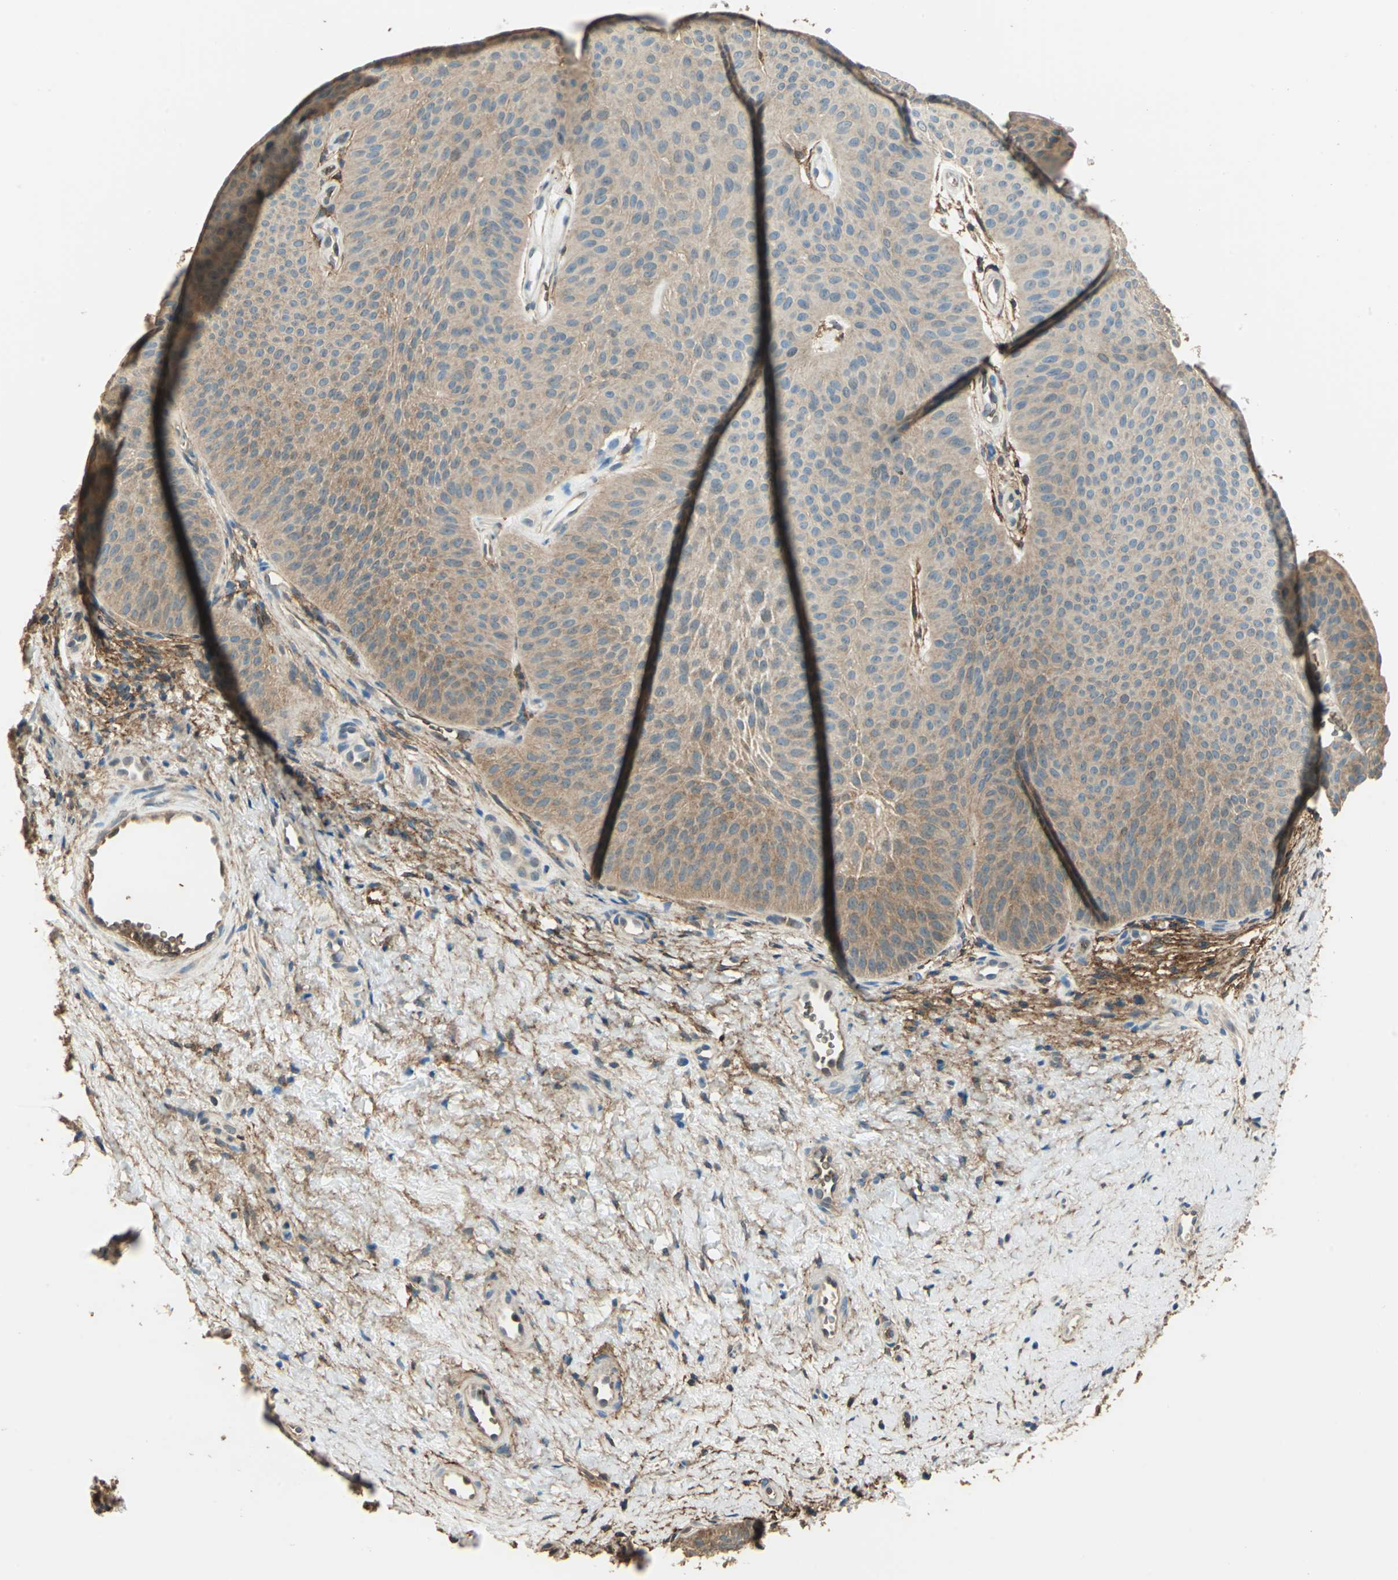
{"staining": {"intensity": "weak", "quantity": ">75%", "location": "cytoplasmic/membranous"}, "tissue": "urothelial cancer", "cell_type": "Tumor cells", "image_type": "cancer", "snomed": [{"axis": "morphology", "description": "Urothelial carcinoma, Low grade"}, {"axis": "topography", "description": "Urinary bladder"}], "caption": "Protein staining of urothelial carcinoma (low-grade) tissue shows weak cytoplasmic/membranous staining in approximately >75% of tumor cells.", "gene": "DDAH1", "patient": {"sex": "female", "age": 60}}